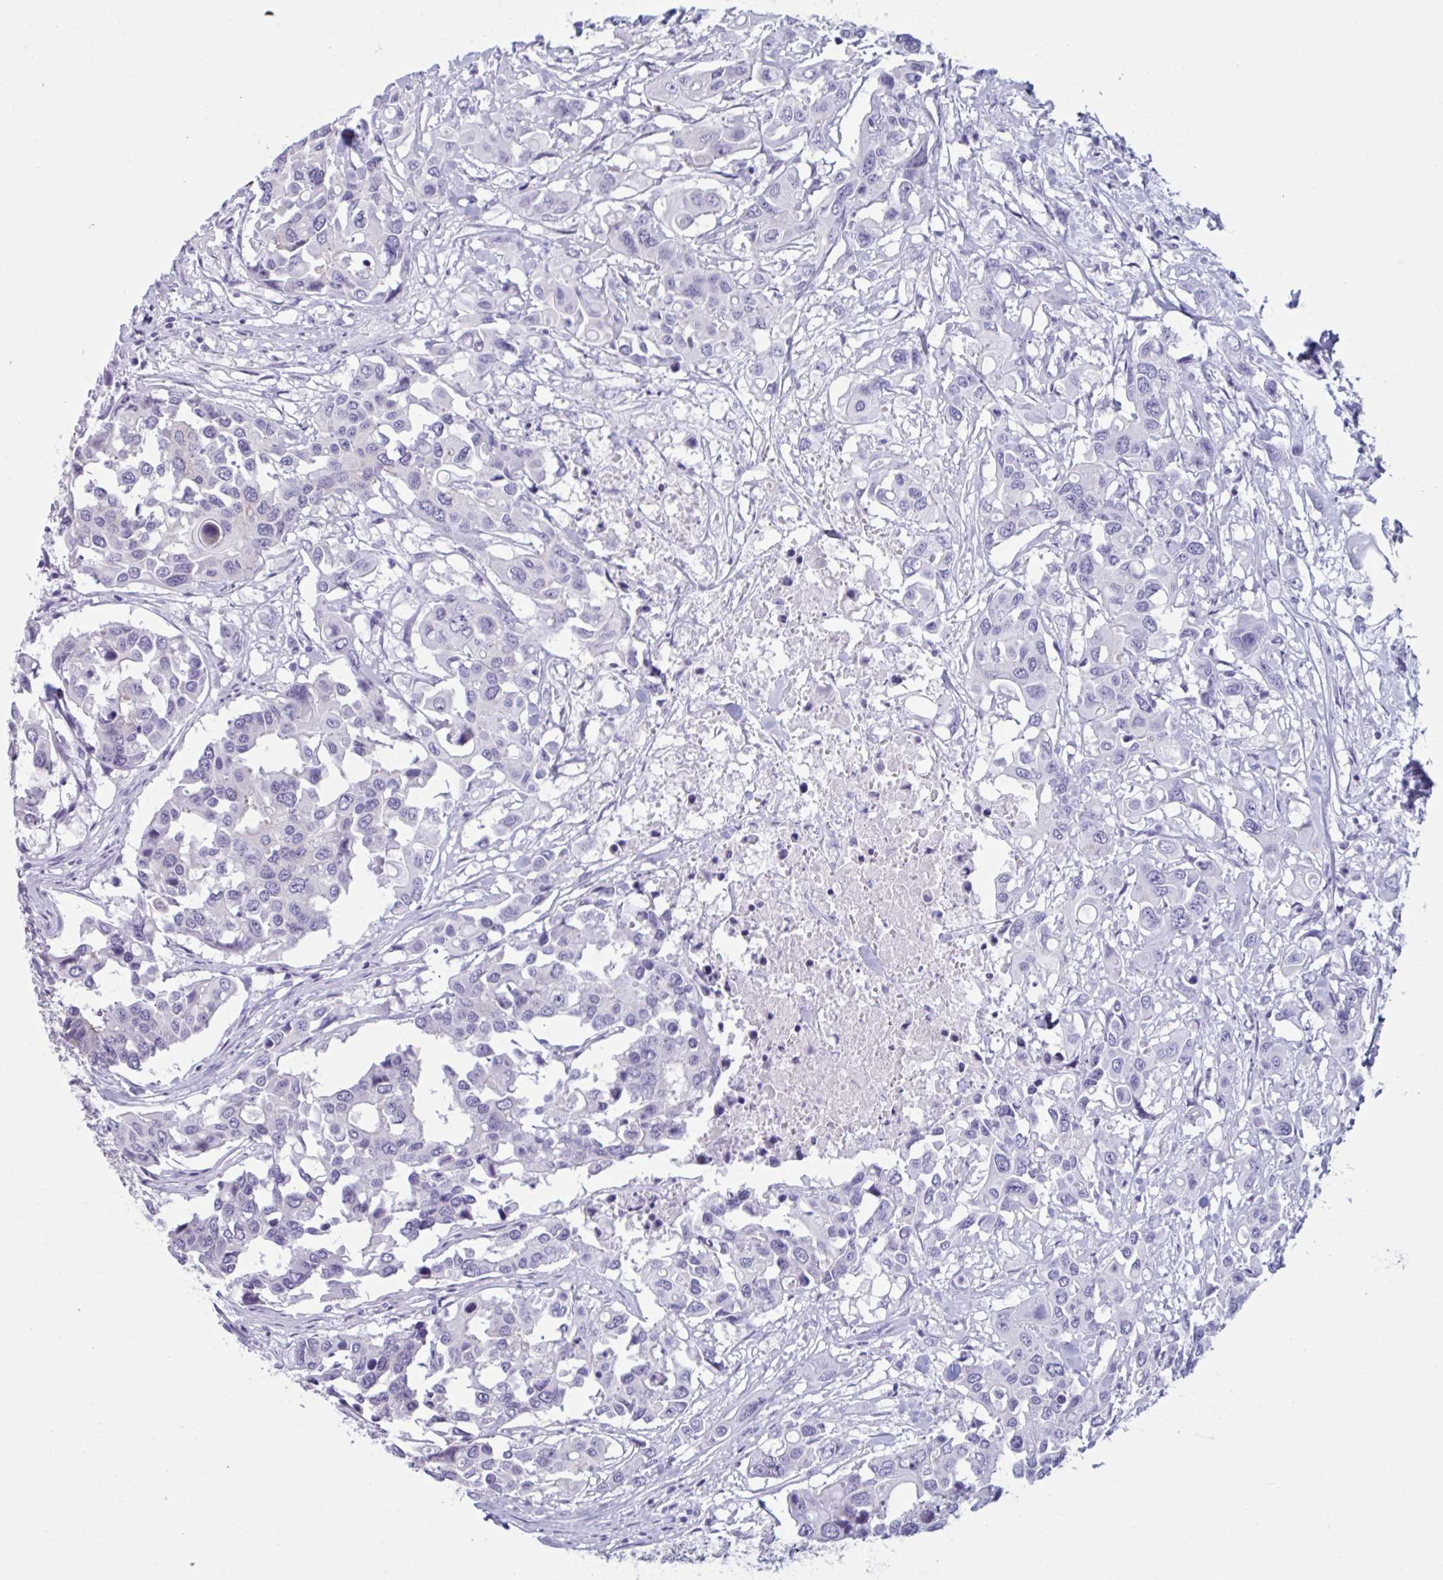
{"staining": {"intensity": "negative", "quantity": "none", "location": "none"}, "tissue": "colorectal cancer", "cell_type": "Tumor cells", "image_type": "cancer", "snomed": [{"axis": "morphology", "description": "Adenocarcinoma, NOS"}, {"axis": "topography", "description": "Colon"}], "caption": "A photomicrograph of colorectal cancer (adenocarcinoma) stained for a protein demonstrates no brown staining in tumor cells.", "gene": "TBC1D4", "patient": {"sex": "male", "age": 77}}